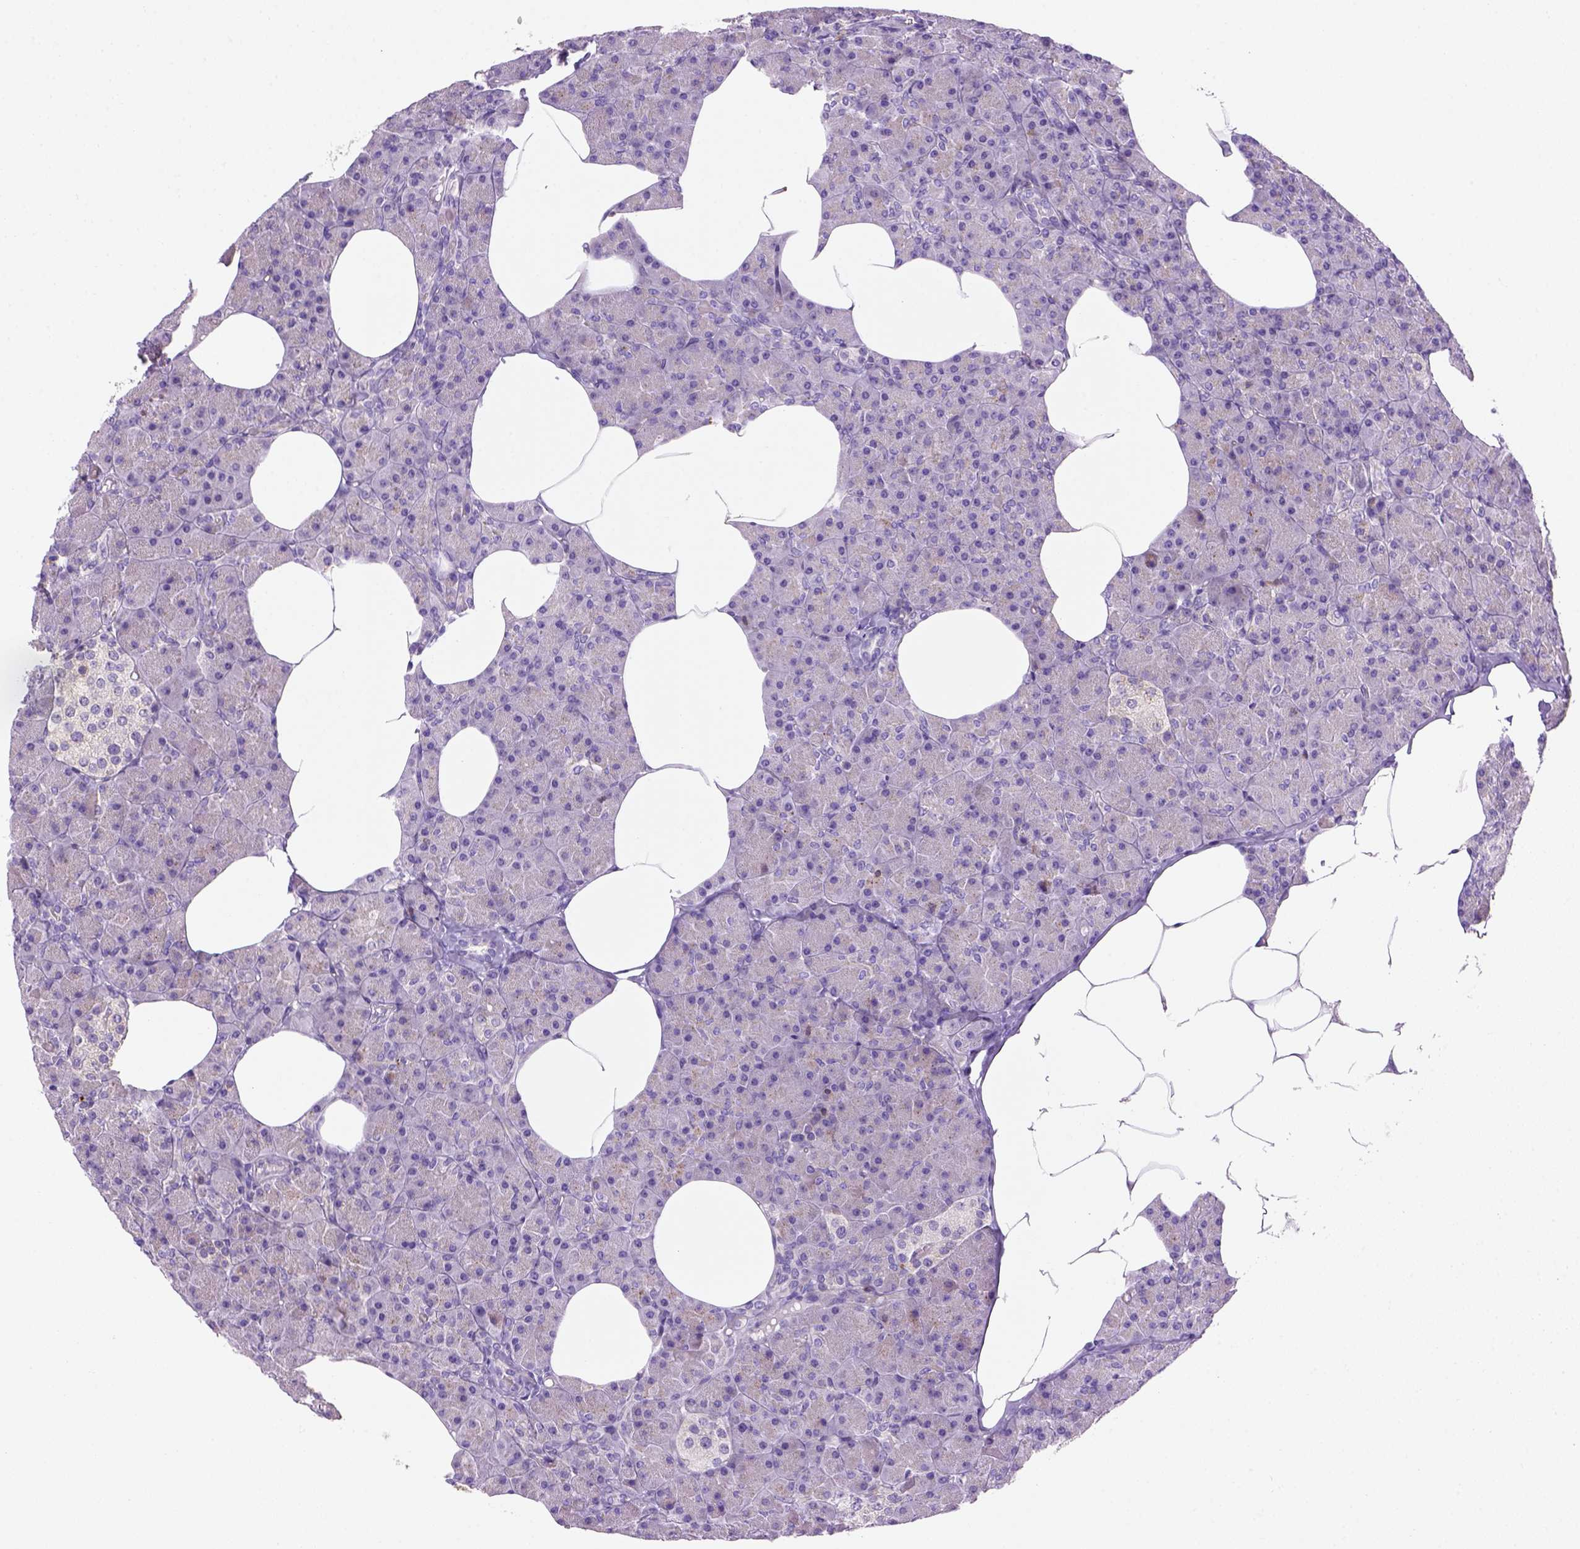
{"staining": {"intensity": "negative", "quantity": "none", "location": "none"}, "tissue": "pancreas", "cell_type": "Exocrine glandular cells", "image_type": "normal", "snomed": [{"axis": "morphology", "description": "Normal tissue, NOS"}, {"axis": "topography", "description": "Pancreas"}], "caption": "IHC photomicrograph of unremarkable pancreas stained for a protein (brown), which demonstrates no staining in exocrine glandular cells. (Stains: DAB immunohistochemistry with hematoxylin counter stain, Microscopy: brightfield microscopy at high magnification).", "gene": "CD3E", "patient": {"sex": "female", "age": 45}}